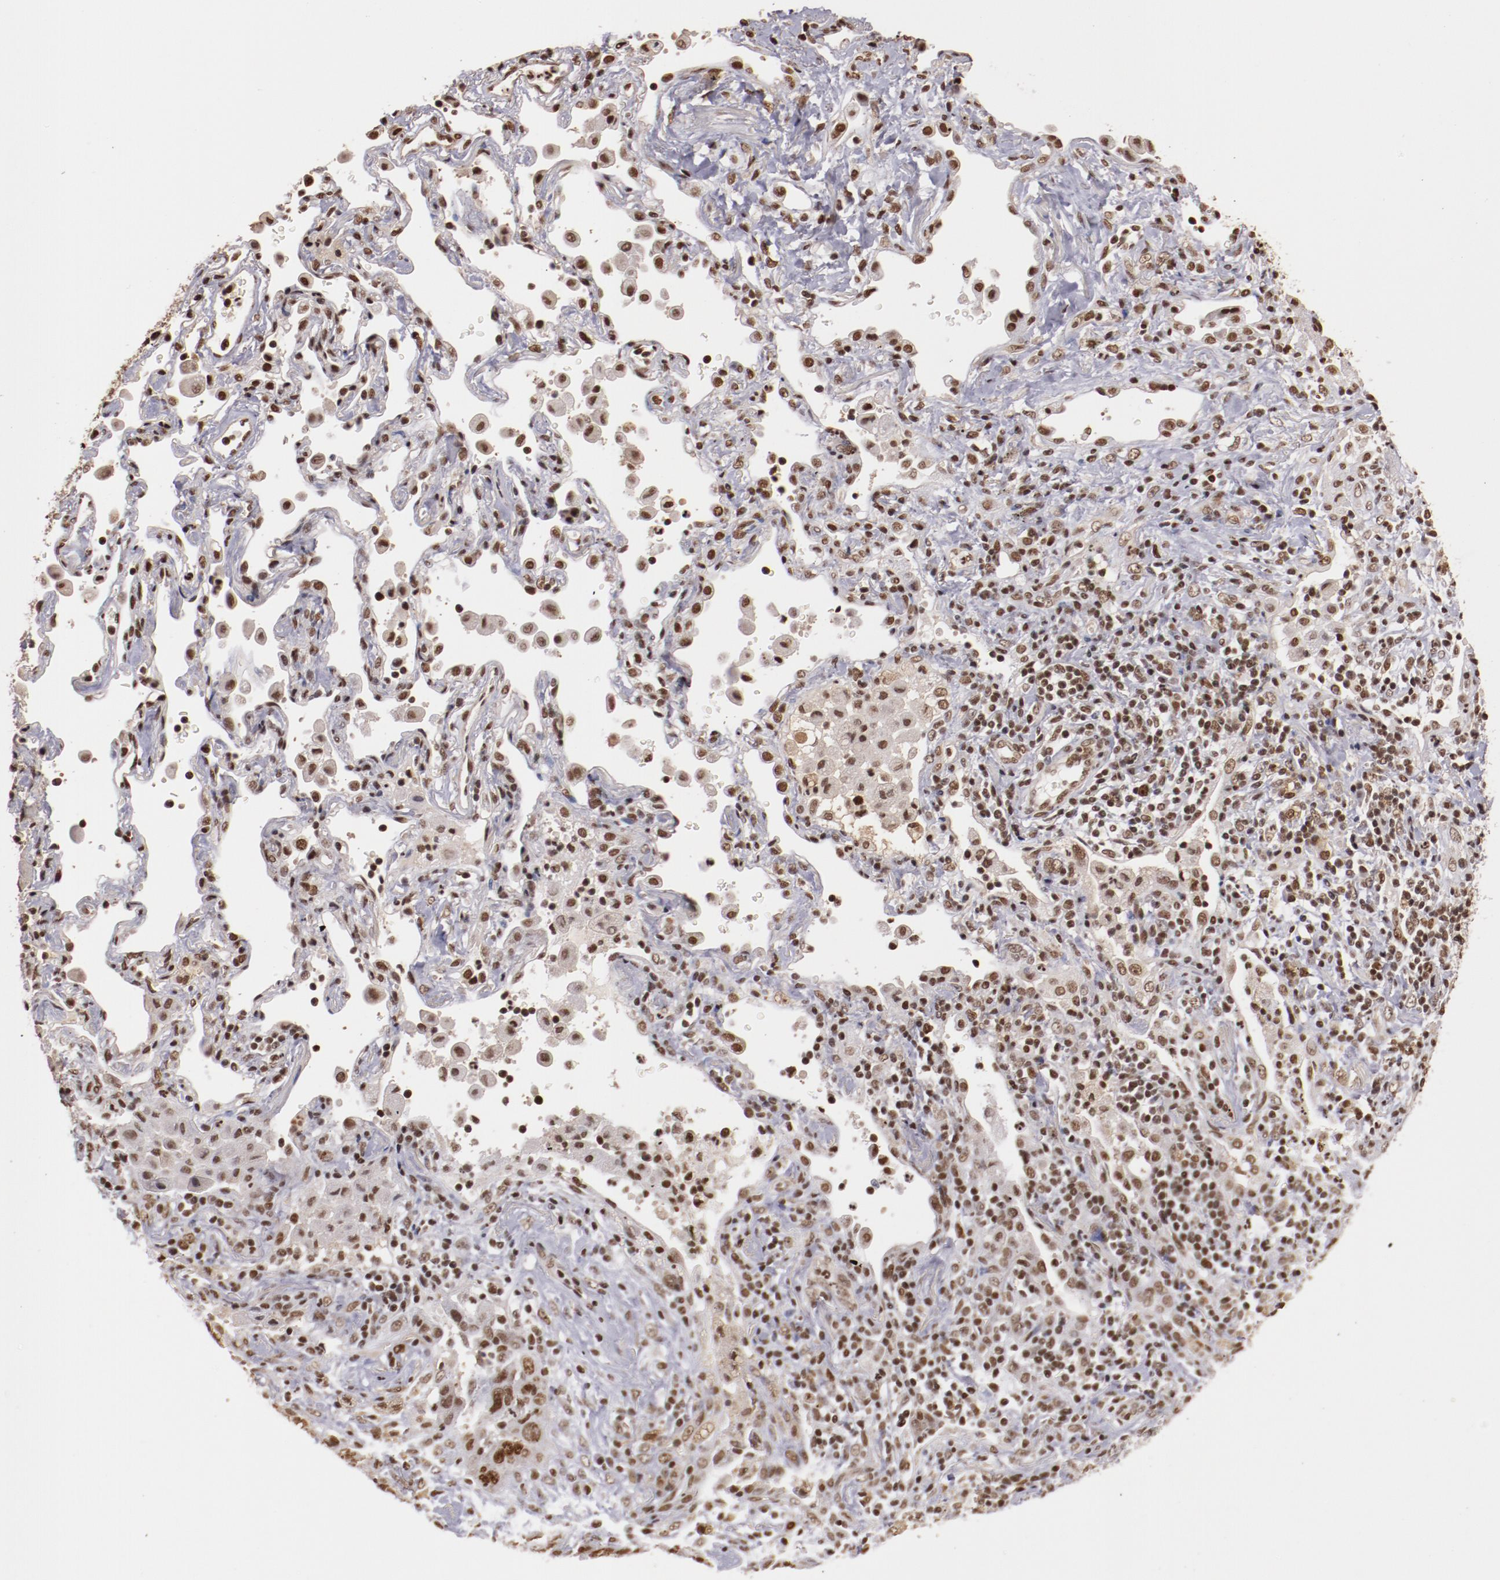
{"staining": {"intensity": "weak", "quantity": "25%-75%", "location": "nuclear"}, "tissue": "lung cancer", "cell_type": "Tumor cells", "image_type": "cancer", "snomed": [{"axis": "morphology", "description": "Squamous cell carcinoma, NOS"}, {"axis": "topography", "description": "Lung"}], "caption": "Protein analysis of lung cancer tissue demonstrates weak nuclear staining in approximately 25%-75% of tumor cells.", "gene": "STAG2", "patient": {"sex": "female", "age": 67}}